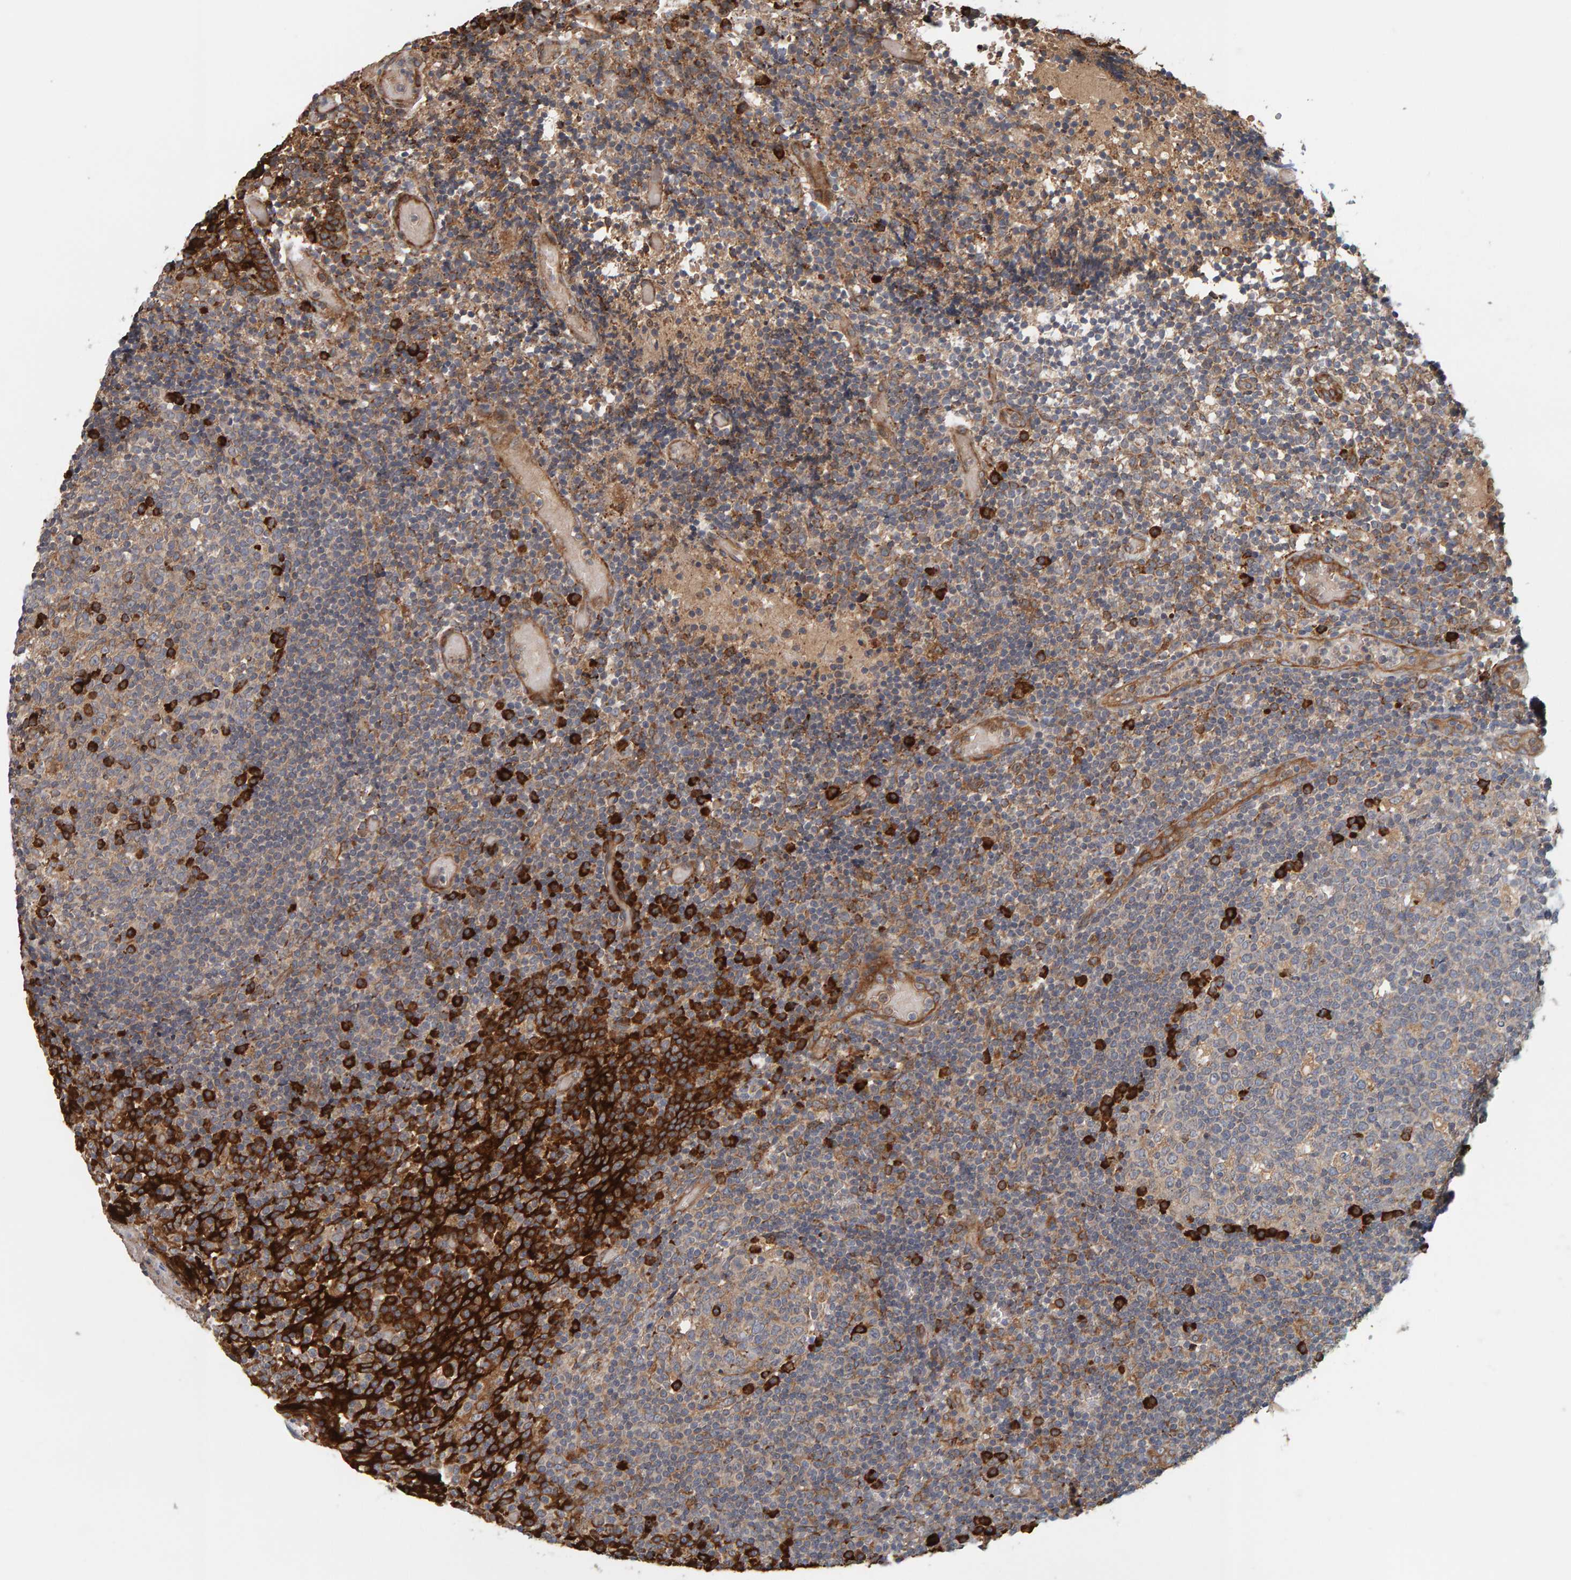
{"staining": {"intensity": "strong", "quantity": "<25%", "location": "cytoplasmic/membranous"}, "tissue": "tonsil", "cell_type": "Germinal center cells", "image_type": "normal", "snomed": [{"axis": "morphology", "description": "Normal tissue, NOS"}, {"axis": "topography", "description": "Tonsil"}], "caption": "This is an image of immunohistochemistry staining of unremarkable tonsil, which shows strong staining in the cytoplasmic/membranous of germinal center cells.", "gene": "BAIAP2", "patient": {"sex": "female", "age": 19}}